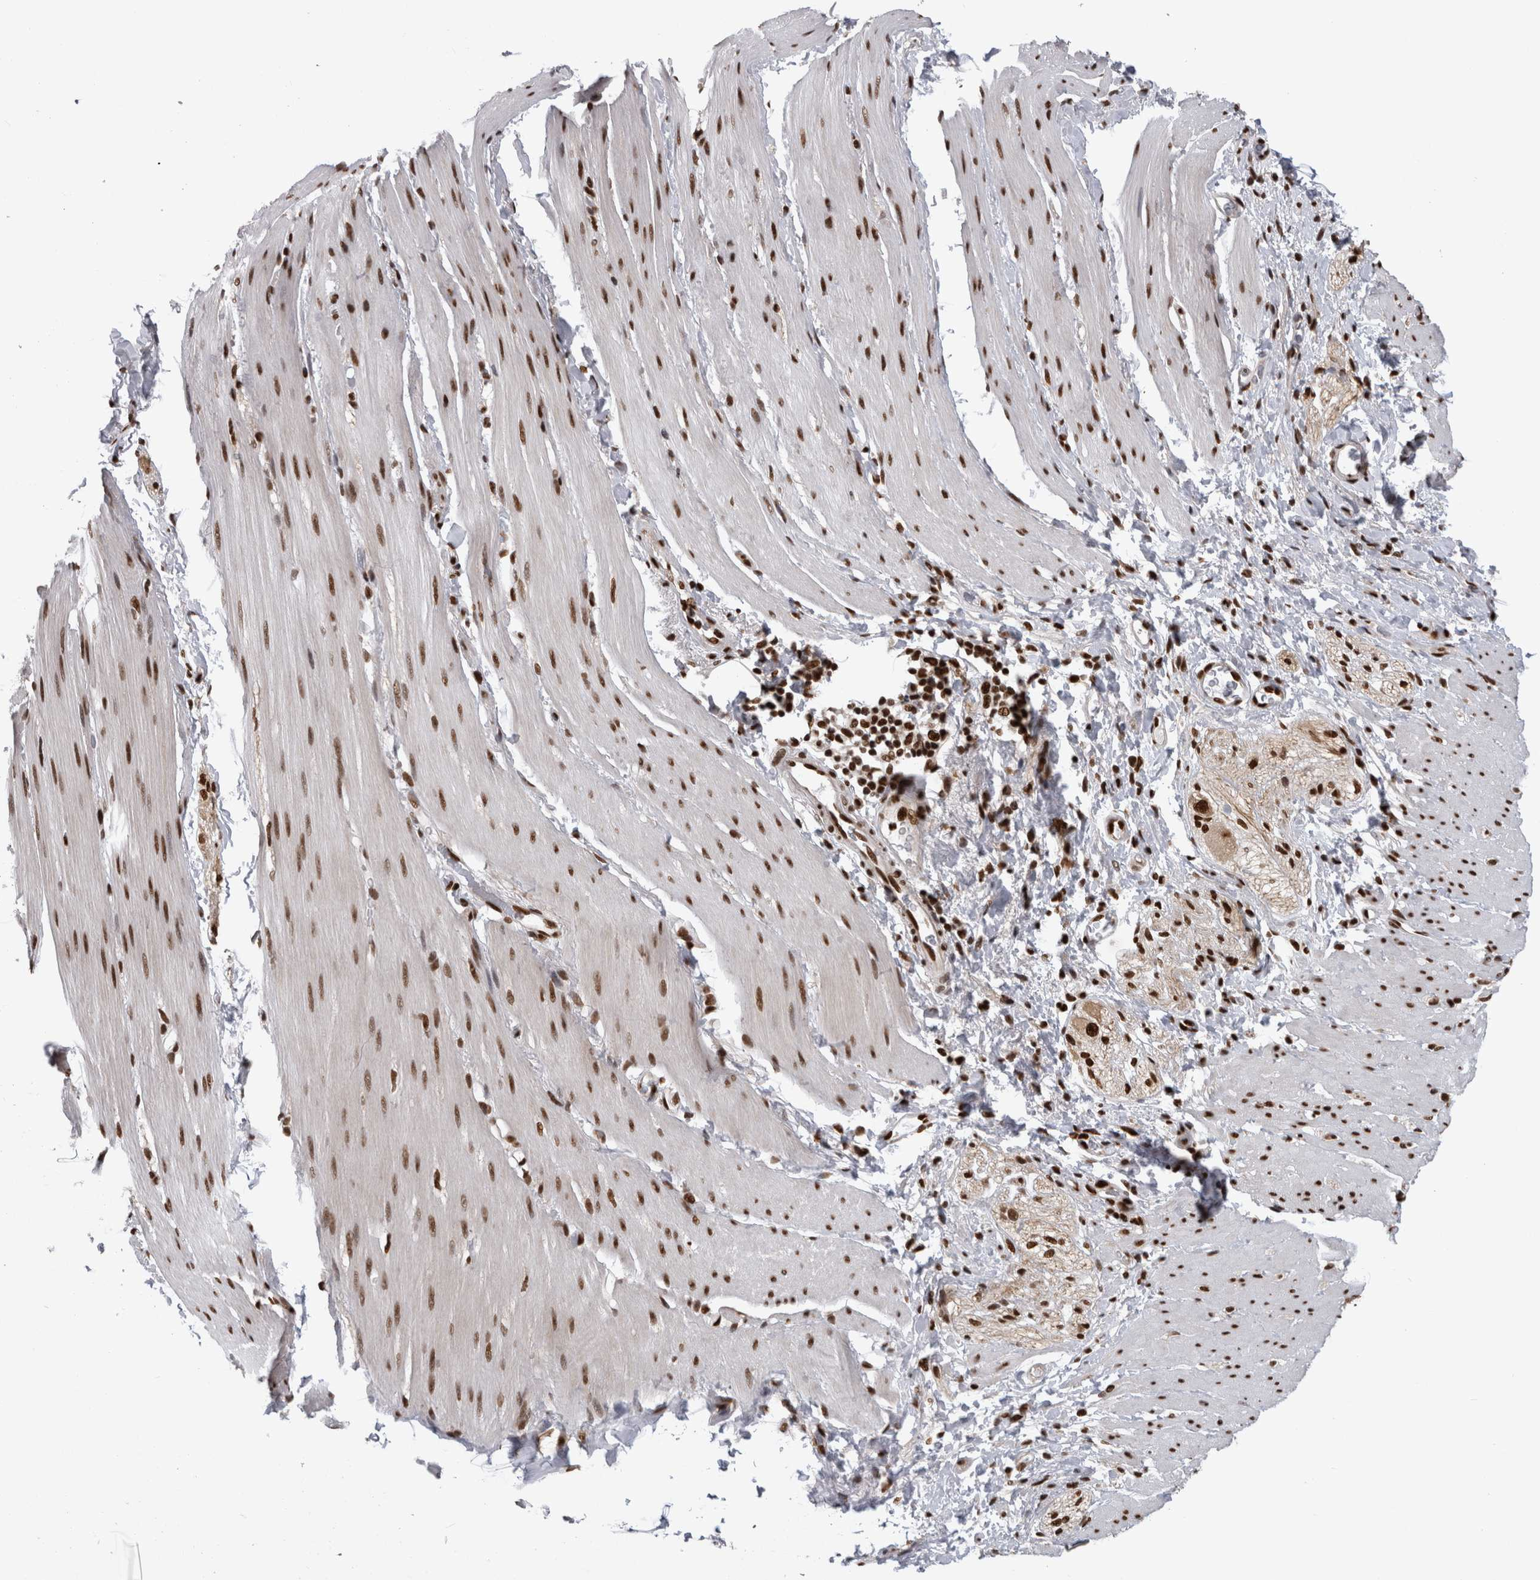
{"staining": {"intensity": "strong", "quantity": ">75%", "location": "nuclear"}, "tissue": "smooth muscle", "cell_type": "Smooth muscle cells", "image_type": "normal", "snomed": [{"axis": "morphology", "description": "Normal tissue, NOS"}, {"axis": "topography", "description": "Smooth muscle"}, {"axis": "topography", "description": "Small intestine"}], "caption": "Smooth muscle cells demonstrate high levels of strong nuclear positivity in approximately >75% of cells in benign smooth muscle.", "gene": "ZSCAN2", "patient": {"sex": "female", "age": 84}}